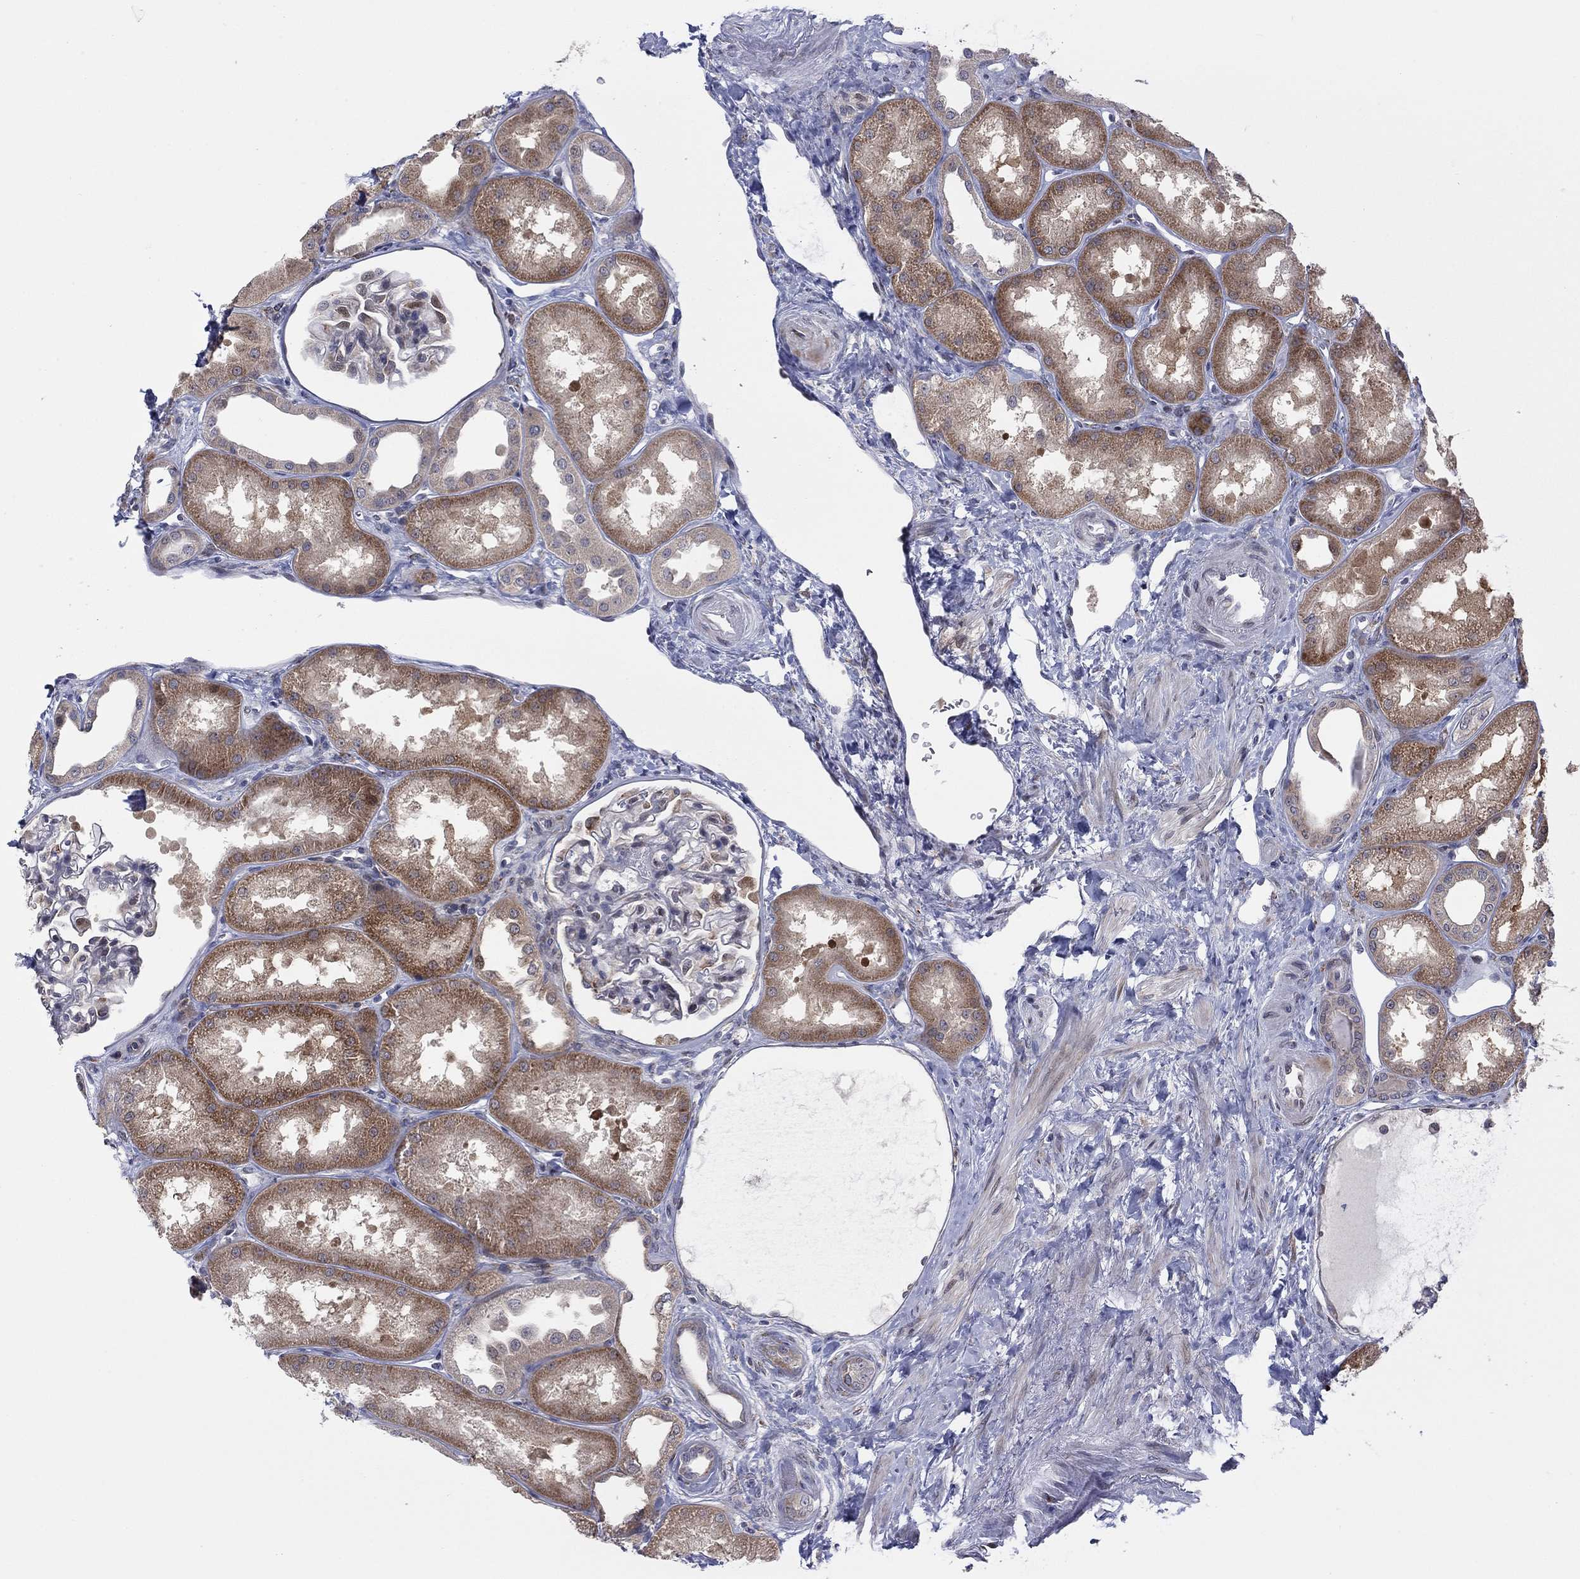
{"staining": {"intensity": "moderate", "quantity": "<25%", "location": "cytoplasmic/membranous"}, "tissue": "kidney", "cell_type": "Cells in glomeruli", "image_type": "normal", "snomed": [{"axis": "morphology", "description": "Normal tissue, NOS"}, {"axis": "topography", "description": "Kidney"}], "caption": "Immunohistochemistry (IHC) histopathology image of unremarkable kidney stained for a protein (brown), which exhibits low levels of moderate cytoplasmic/membranous expression in approximately <25% of cells in glomeruli.", "gene": "TTC21B", "patient": {"sex": "male", "age": 61}}